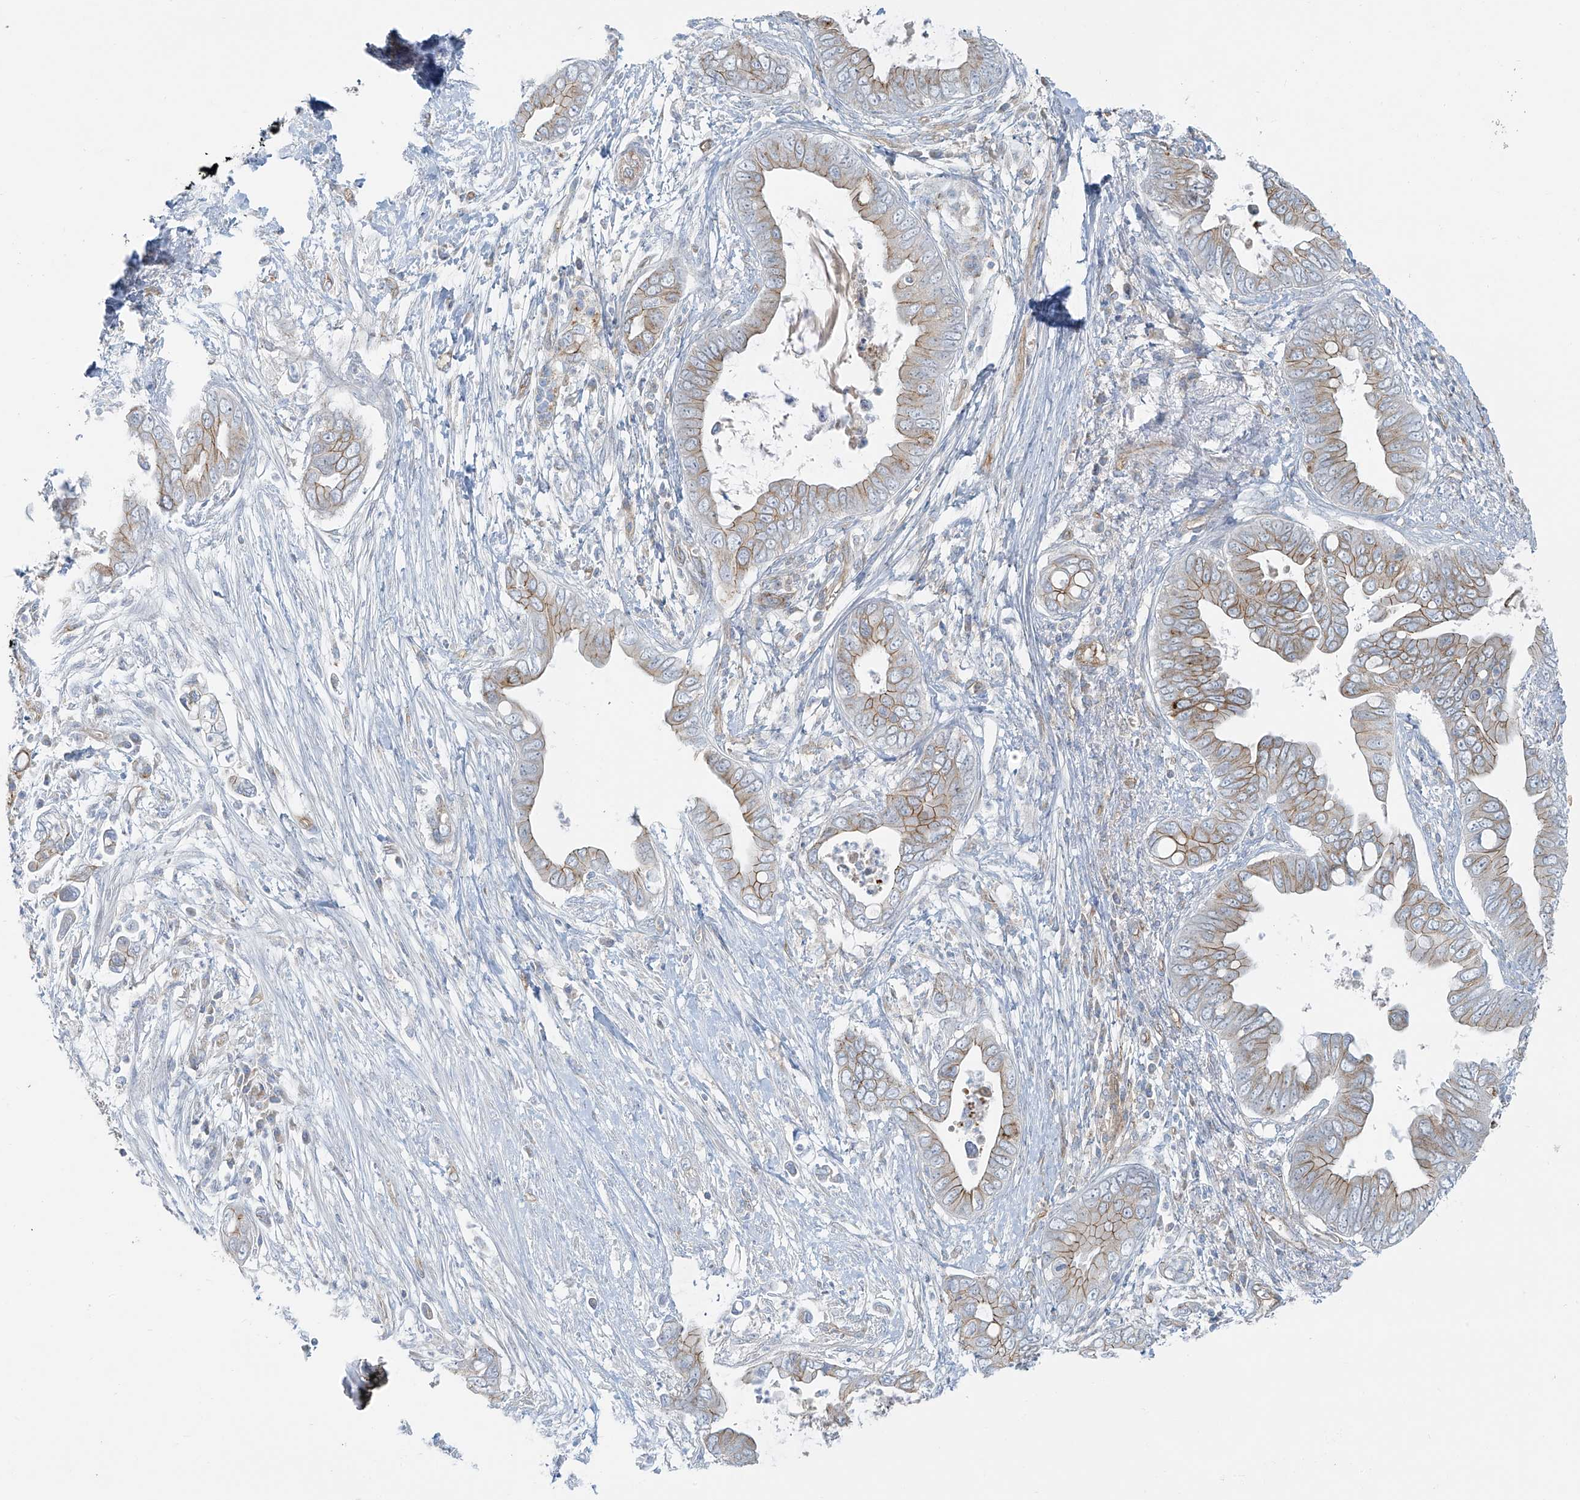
{"staining": {"intensity": "moderate", "quantity": "25%-75%", "location": "cytoplasmic/membranous"}, "tissue": "pancreatic cancer", "cell_type": "Tumor cells", "image_type": "cancer", "snomed": [{"axis": "morphology", "description": "Adenocarcinoma, NOS"}, {"axis": "topography", "description": "Pancreas"}], "caption": "A high-resolution image shows IHC staining of pancreatic cancer, which exhibits moderate cytoplasmic/membranous staining in about 25%-75% of tumor cells. The protein is shown in brown color, while the nuclei are stained blue.", "gene": "VAMP5", "patient": {"sex": "male", "age": 75}}